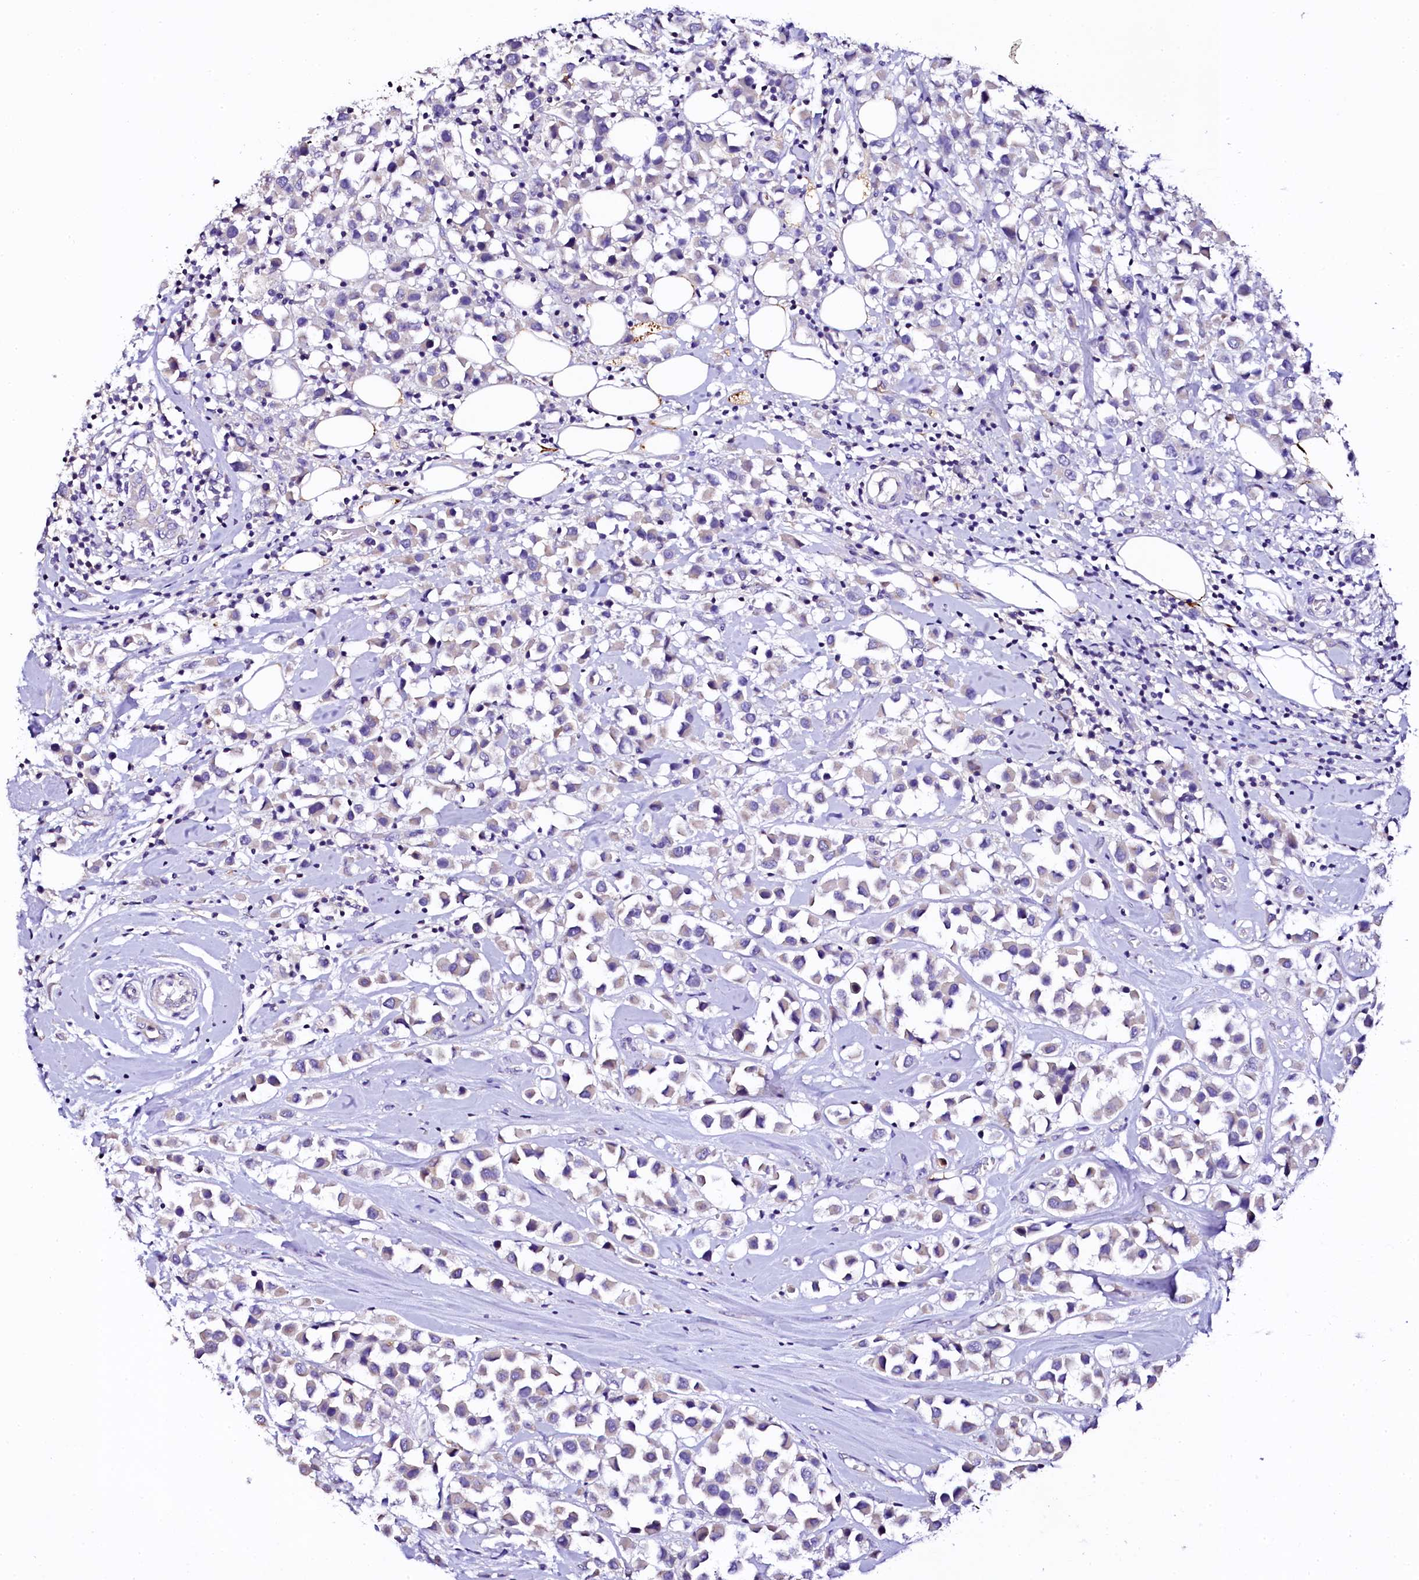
{"staining": {"intensity": "negative", "quantity": "none", "location": "none"}, "tissue": "breast cancer", "cell_type": "Tumor cells", "image_type": "cancer", "snomed": [{"axis": "morphology", "description": "Duct carcinoma"}, {"axis": "topography", "description": "Breast"}], "caption": "A high-resolution photomicrograph shows immunohistochemistry staining of breast cancer (infiltrating ductal carcinoma), which shows no significant positivity in tumor cells. Nuclei are stained in blue.", "gene": "NAA16", "patient": {"sex": "female", "age": 61}}